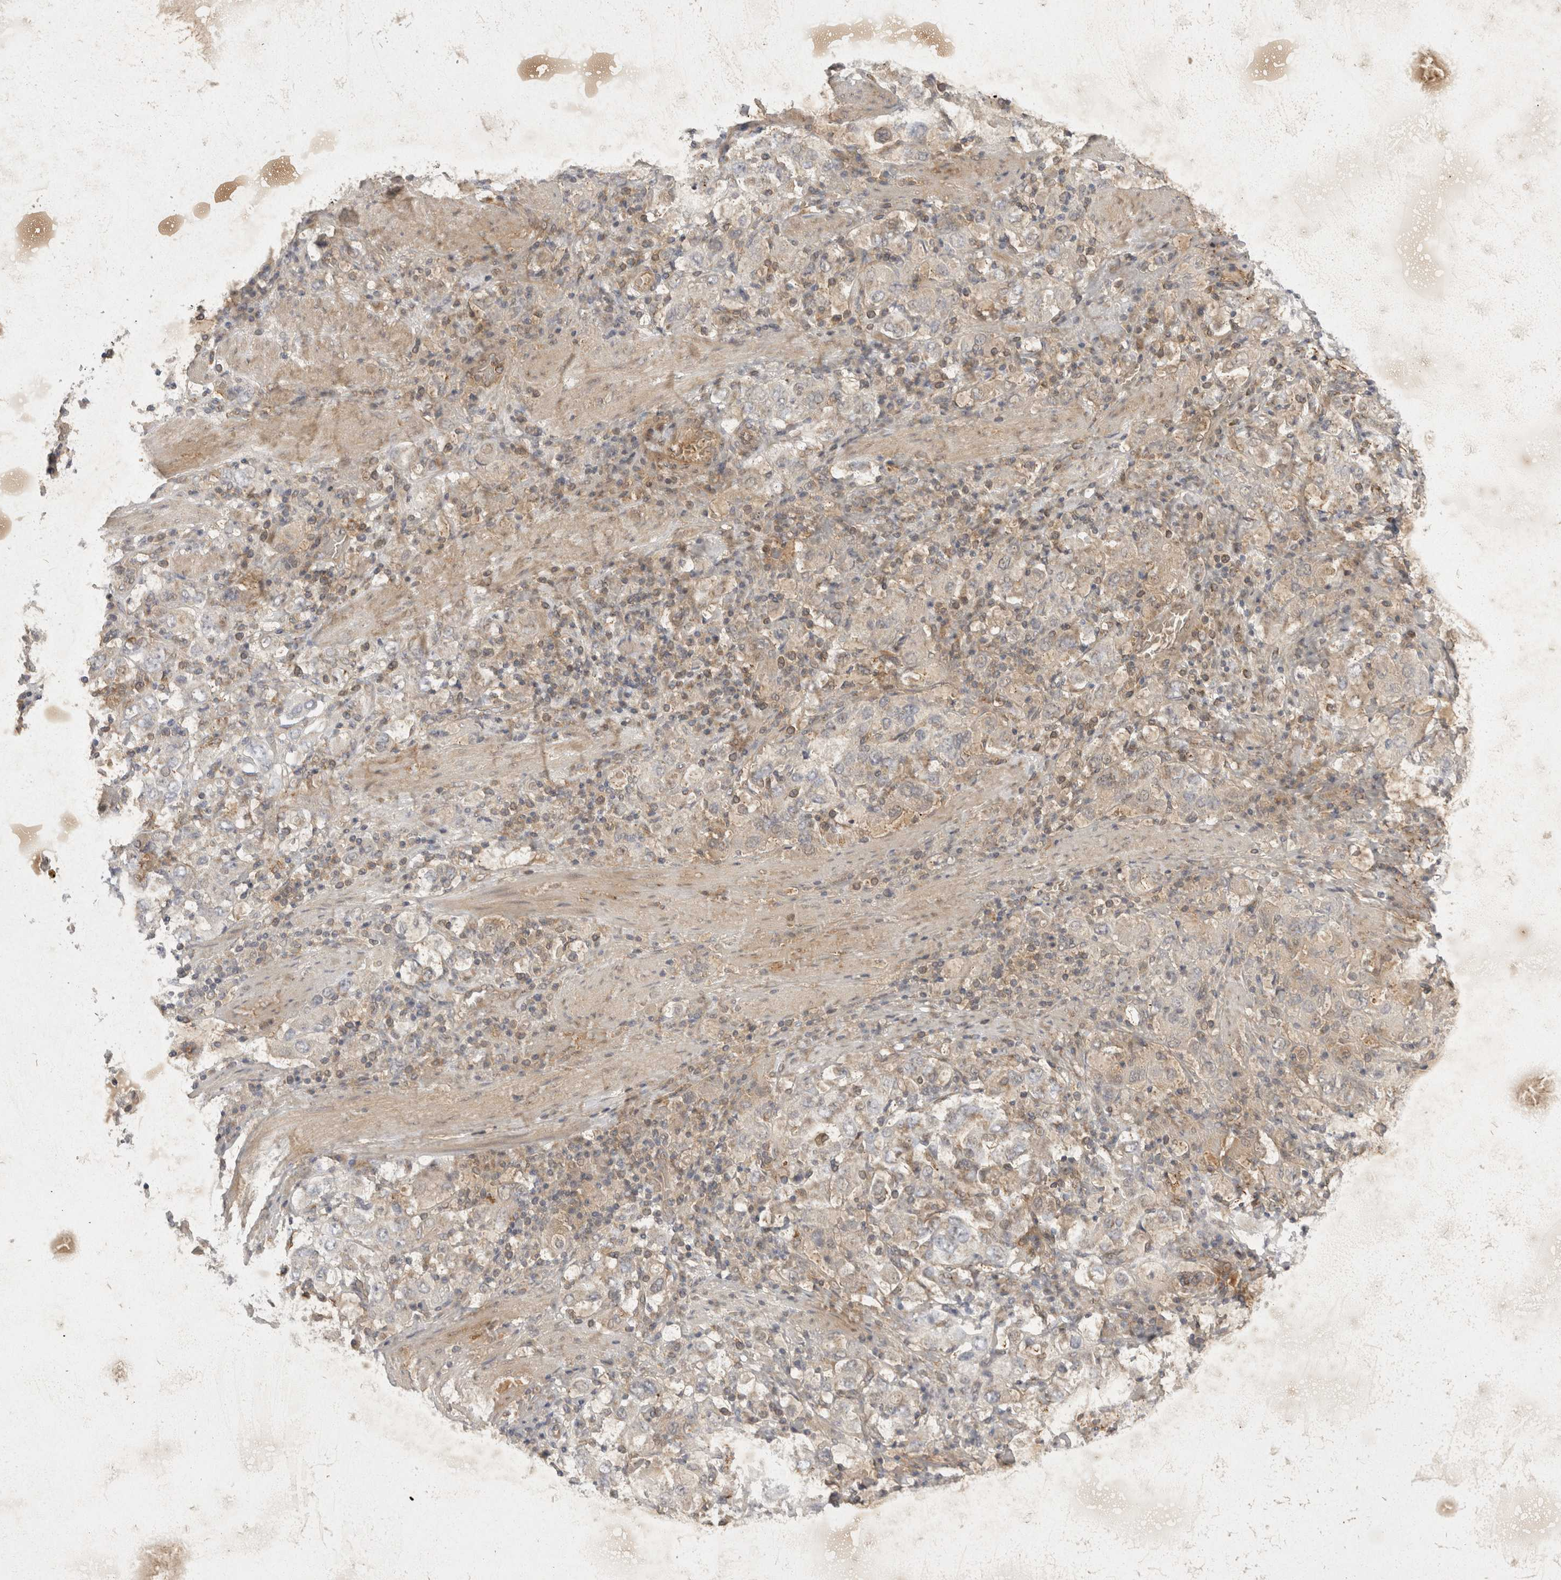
{"staining": {"intensity": "negative", "quantity": "none", "location": "none"}, "tissue": "stomach cancer", "cell_type": "Tumor cells", "image_type": "cancer", "snomed": [{"axis": "morphology", "description": "Adenocarcinoma, NOS"}, {"axis": "topography", "description": "Stomach, upper"}], "caption": "This is an immunohistochemistry (IHC) image of human stomach cancer. There is no expression in tumor cells.", "gene": "EIF4G3", "patient": {"sex": "male", "age": 62}}